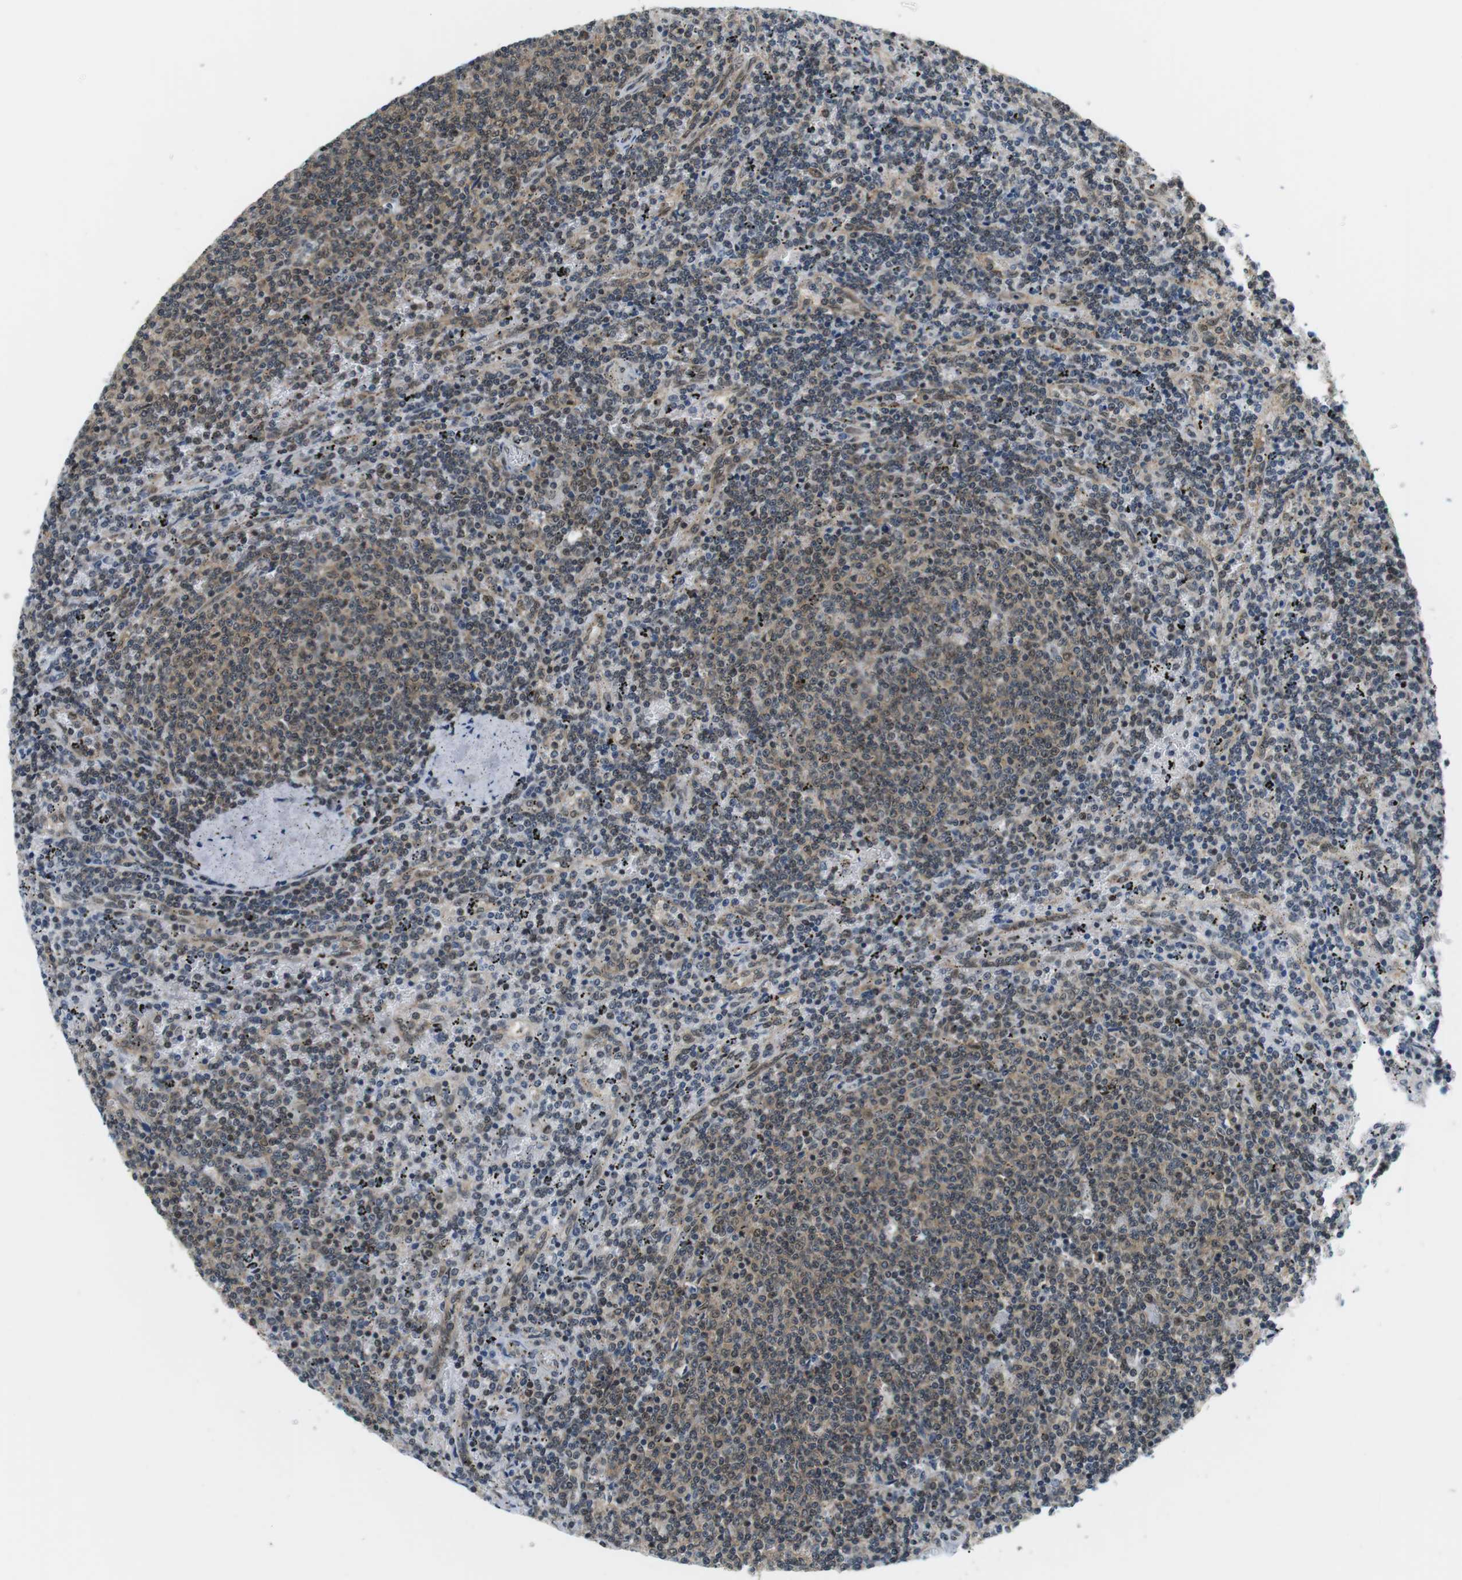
{"staining": {"intensity": "weak", "quantity": ">75%", "location": "cytoplasmic/membranous,nuclear"}, "tissue": "lymphoma", "cell_type": "Tumor cells", "image_type": "cancer", "snomed": [{"axis": "morphology", "description": "Malignant lymphoma, non-Hodgkin's type, Low grade"}, {"axis": "topography", "description": "Spleen"}], "caption": "Protein expression analysis of malignant lymphoma, non-Hodgkin's type (low-grade) demonstrates weak cytoplasmic/membranous and nuclear staining in about >75% of tumor cells. Immunohistochemistry (ihc) stains the protein of interest in brown and the nuclei are stained blue.", "gene": "CSNK2B", "patient": {"sex": "female", "age": 50}}